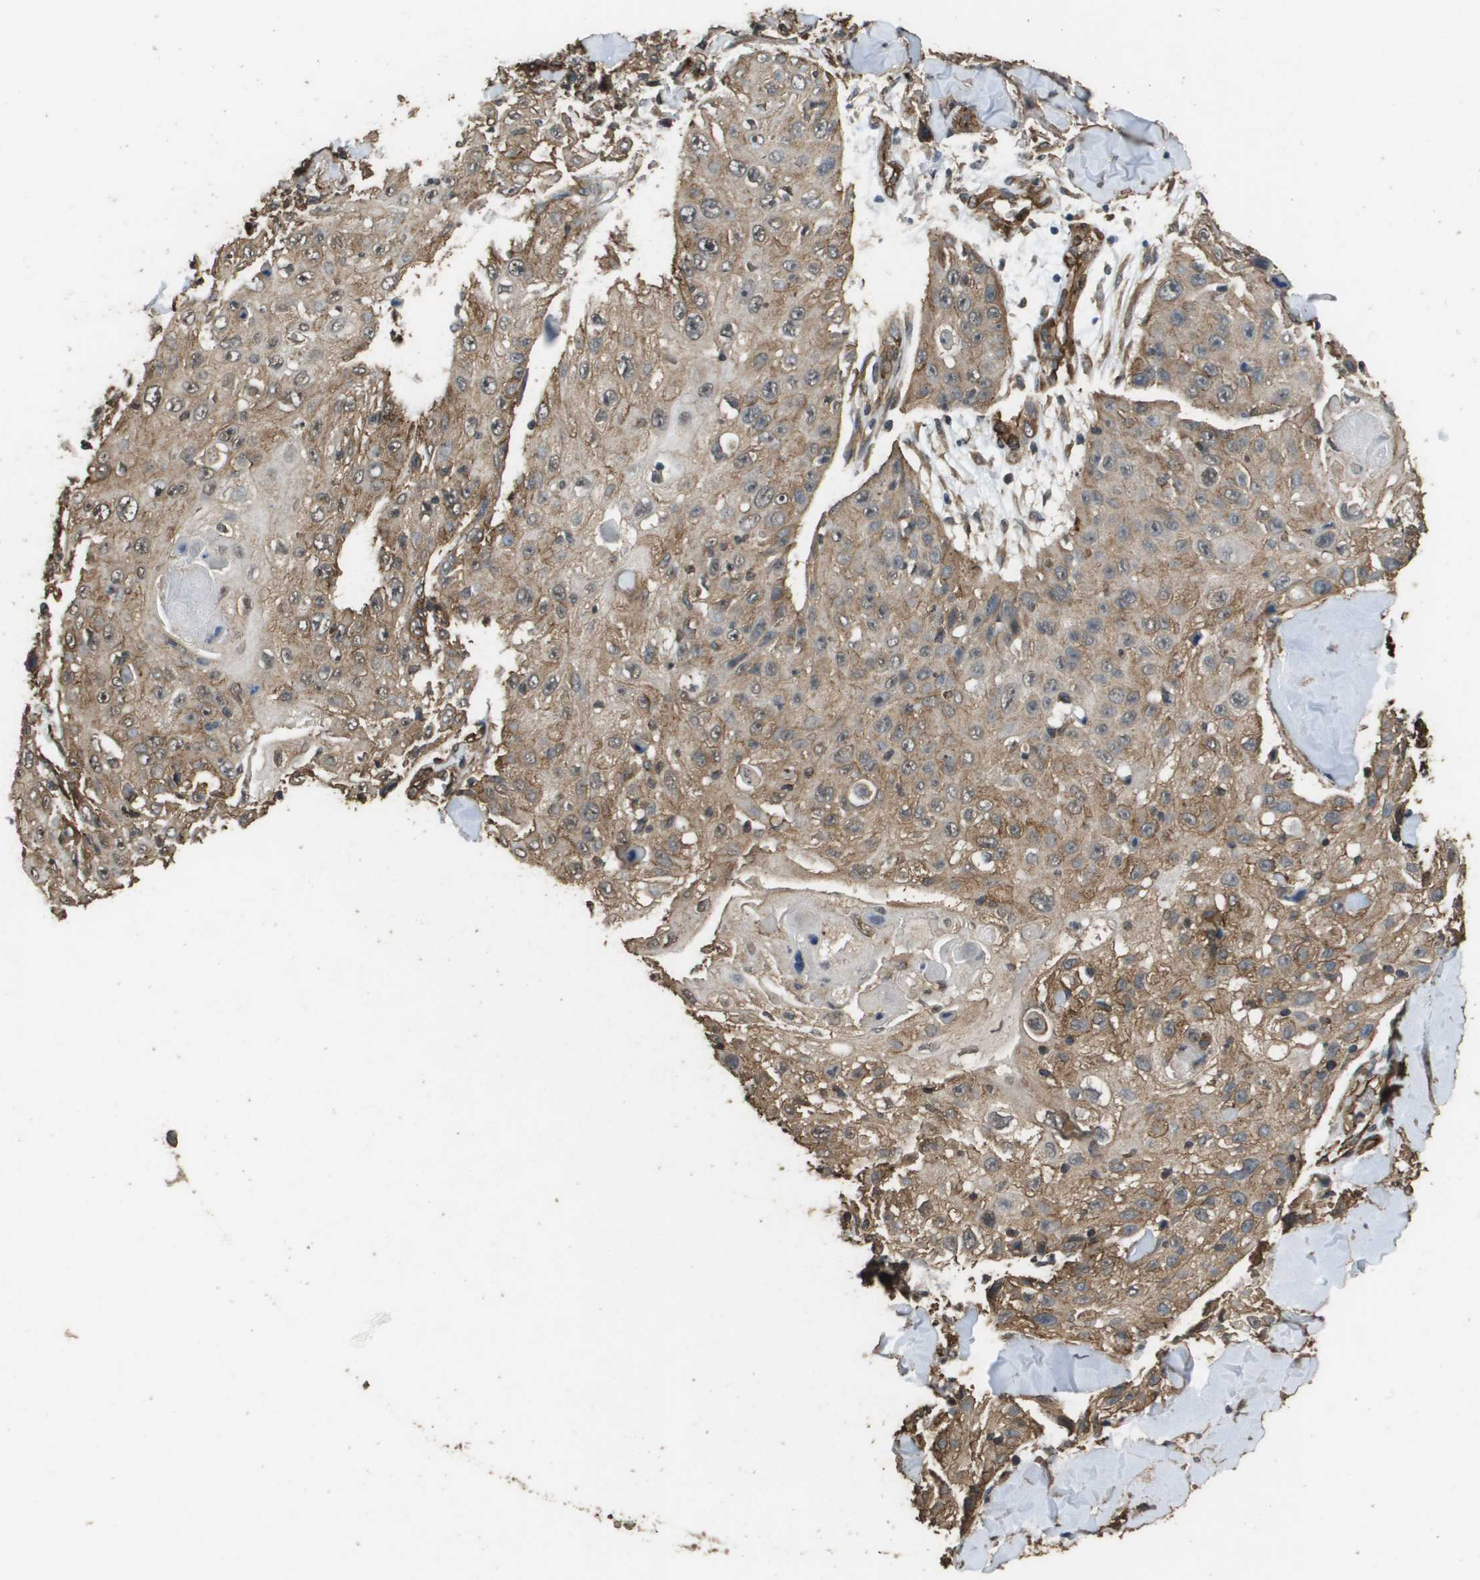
{"staining": {"intensity": "moderate", "quantity": ">75%", "location": "cytoplasmic/membranous"}, "tissue": "skin cancer", "cell_type": "Tumor cells", "image_type": "cancer", "snomed": [{"axis": "morphology", "description": "Squamous cell carcinoma, NOS"}, {"axis": "topography", "description": "Skin"}], "caption": "A medium amount of moderate cytoplasmic/membranous staining is present in about >75% of tumor cells in skin cancer (squamous cell carcinoma) tissue.", "gene": "AAMP", "patient": {"sex": "male", "age": 86}}